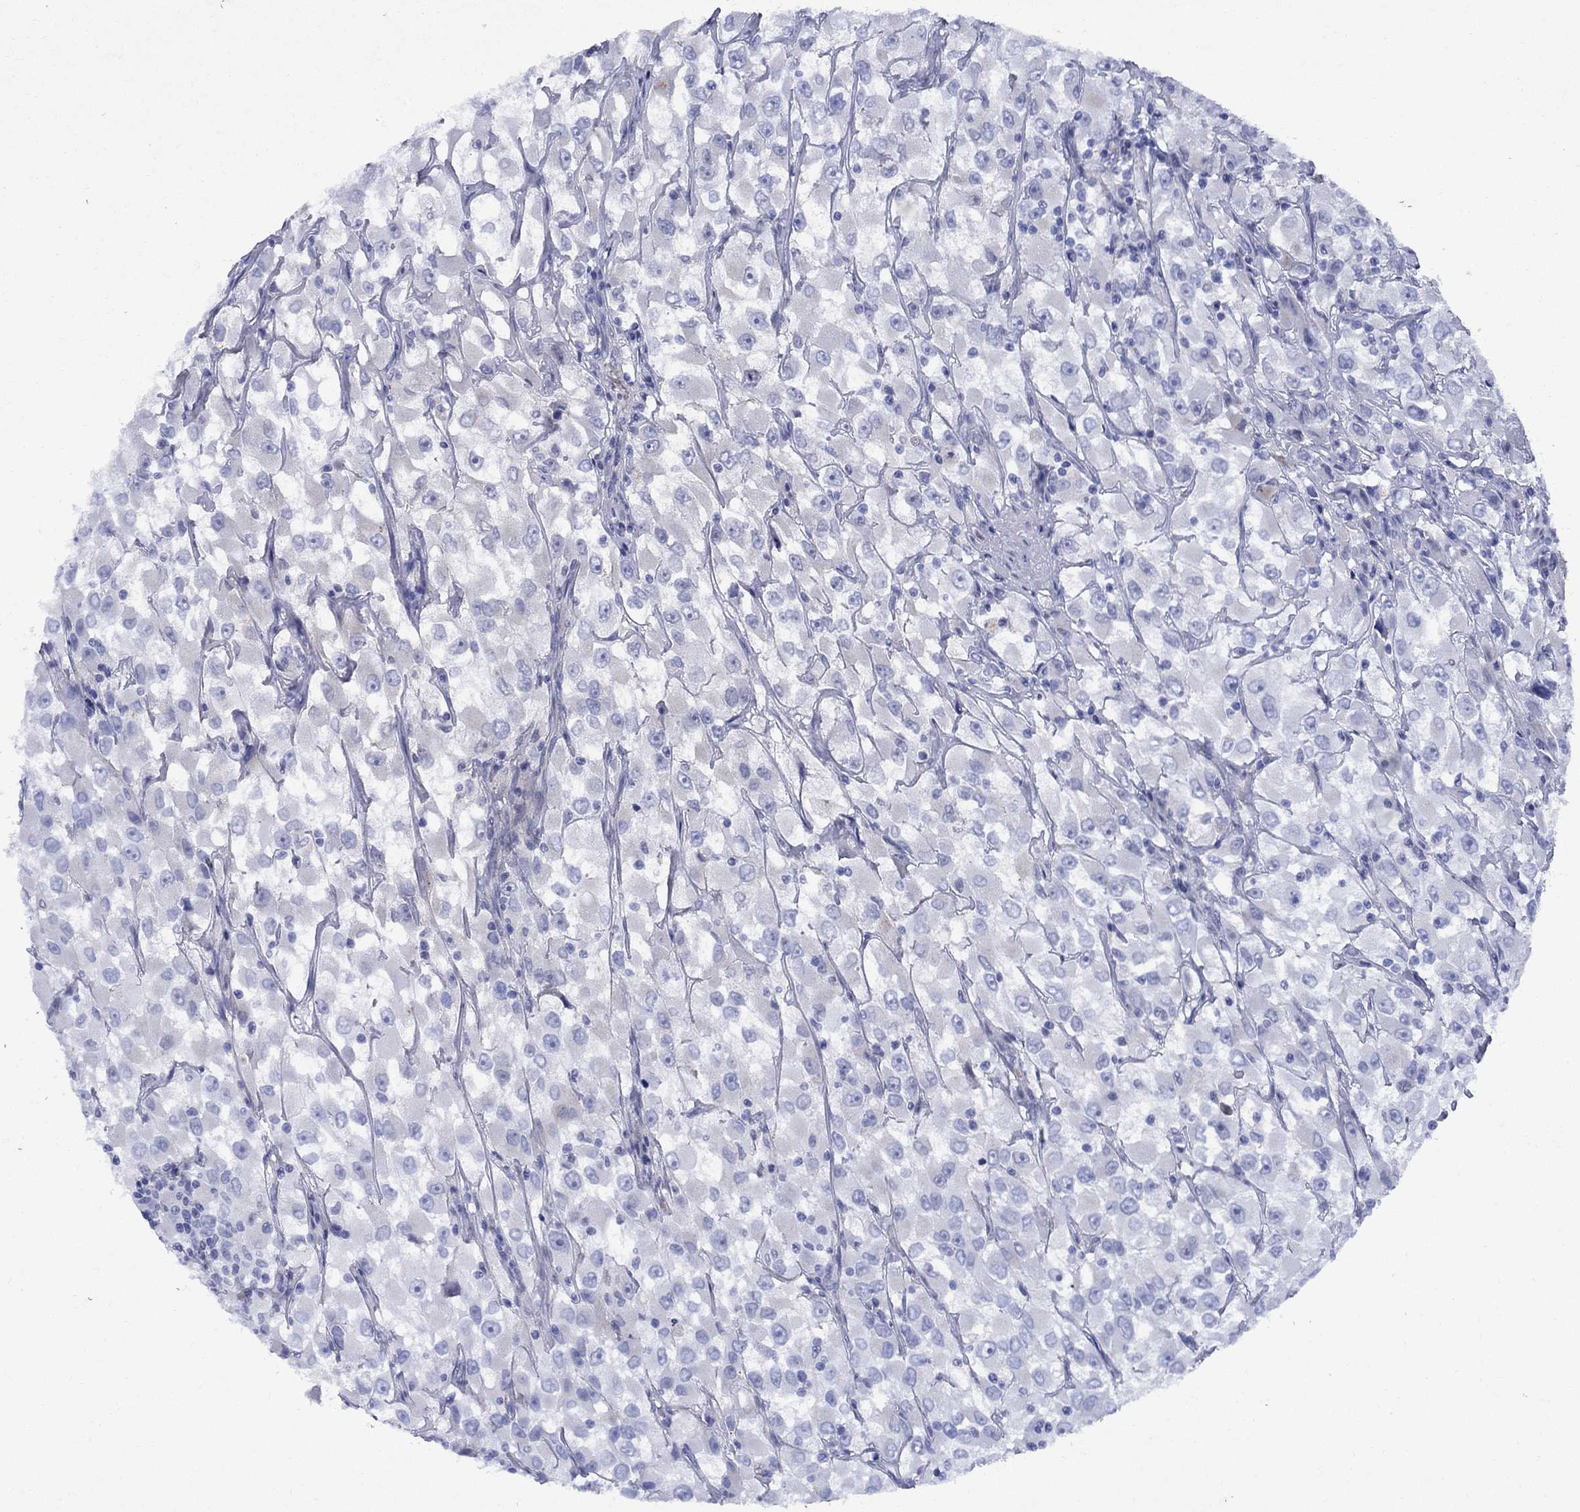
{"staining": {"intensity": "negative", "quantity": "none", "location": "none"}, "tissue": "renal cancer", "cell_type": "Tumor cells", "image_type": "cancer", "snomed": [{"axis": "morphology", "description": "Adenocarcinoma, NOS"}, {"axis": "topography", "description": "Kidney"}], "caption": "An immunohistochemistry (IHC) histopathology image of adenocarcinoma (renal) is shown. There is no staining in tumor cells of adenocarcinoma (renal).", "gene": "STAB2", "patient": {"sex": "female", "age": 52}}